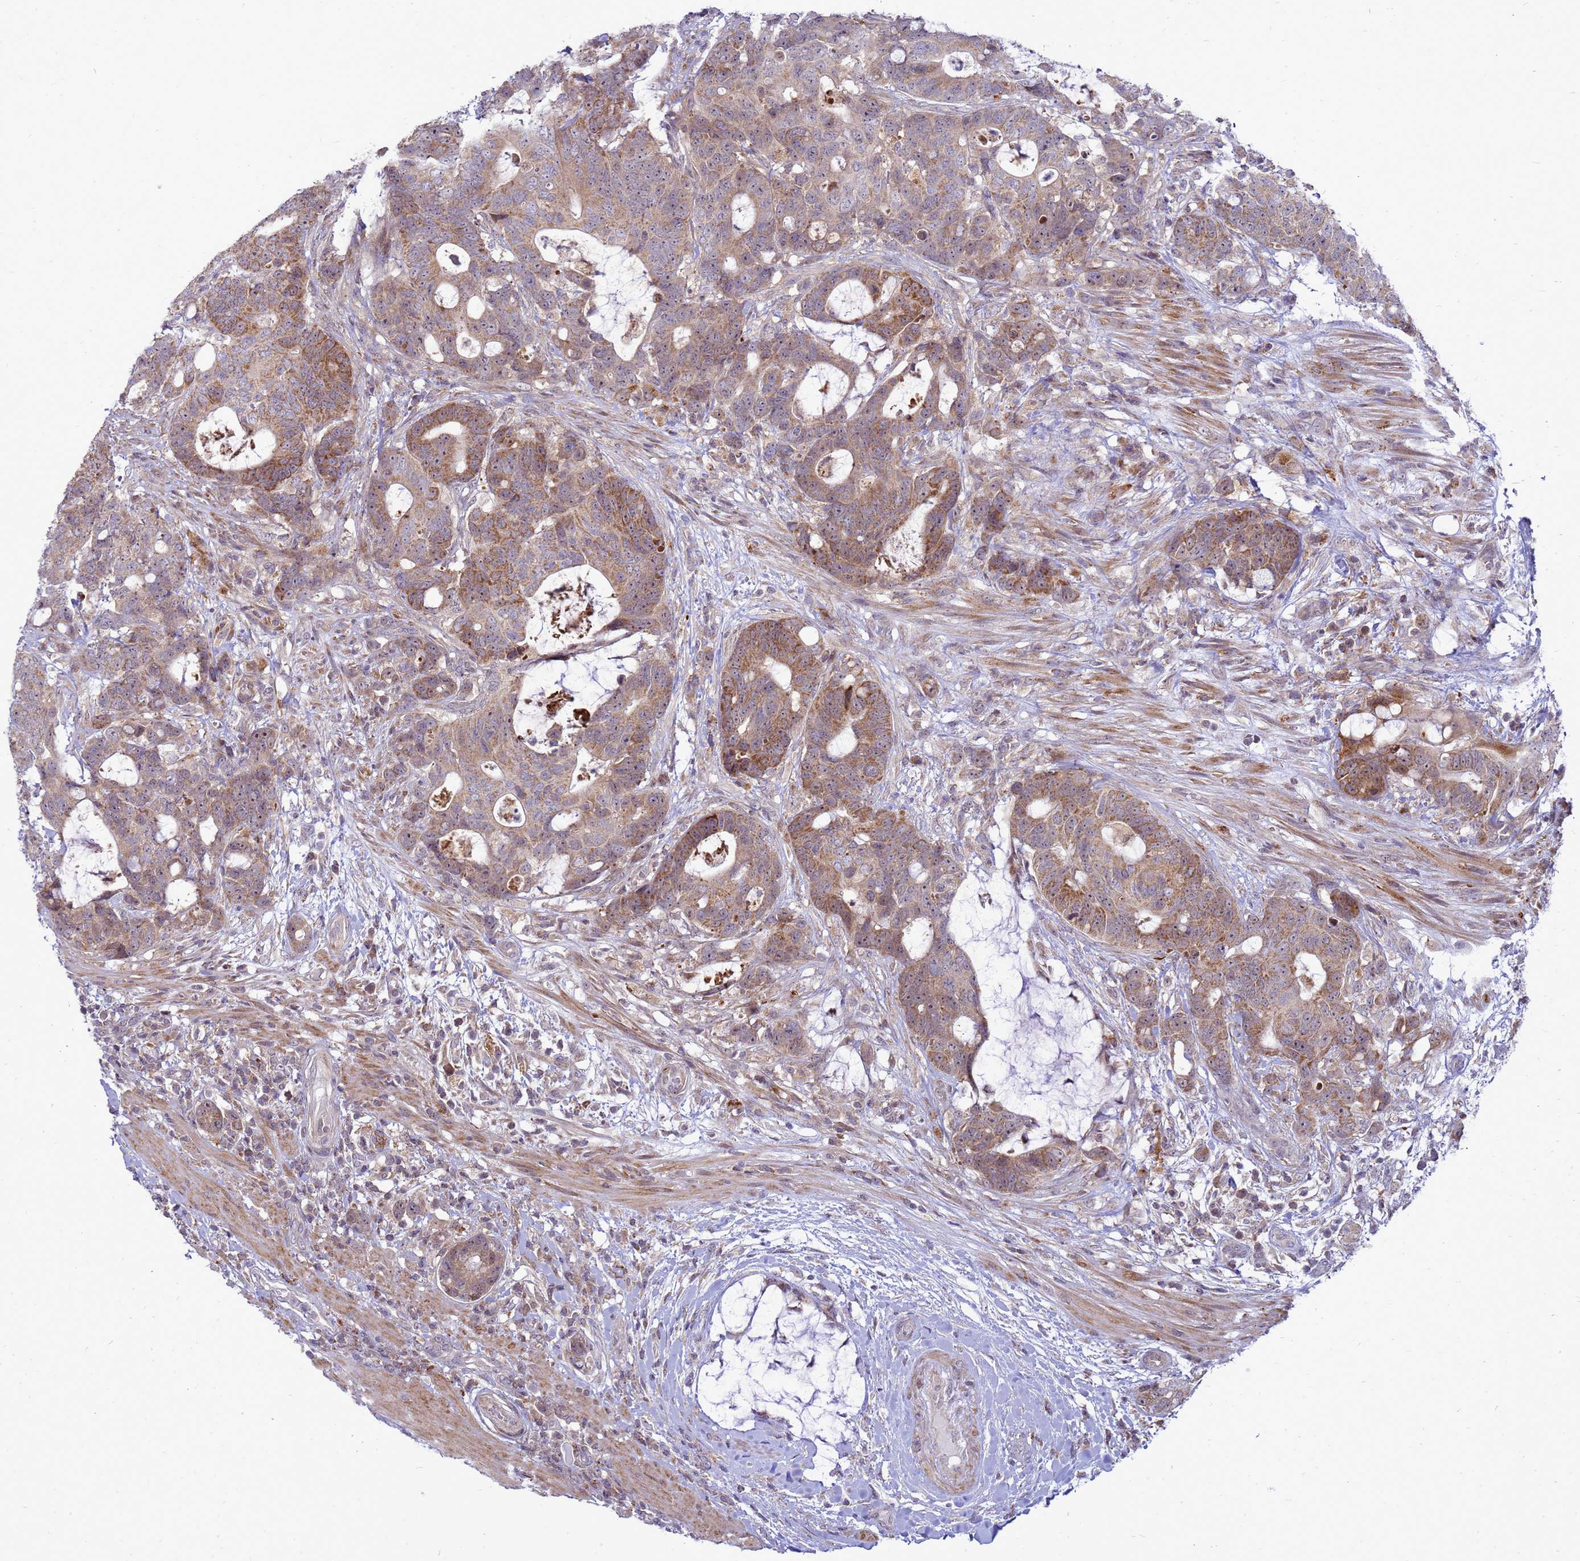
{"staining": {"intensity": "moderate", "quantity": ">75%", "location": "cytoplasmic/membranous"}, "tissue": "colorectal cancer", "cell_type": "Tumor cells", "image_type": "cancer", "snomed": [{"axis": "morphology", "description": "Adenocarcinoma, NOS"}, {"axis": "topography", "description": "Colon"}], "caption": "Immunohistochemistry (IHC) histopathology image of colorectal cancer (adenocarcinoma) stained for a protein (brown), which demonstrates medium levels of moderate cytoplasmic/membranous positivity in approximately >75% of tumor cells.", "gene": "C12orf43", "patient": {"sex": "female", "age": 82}}